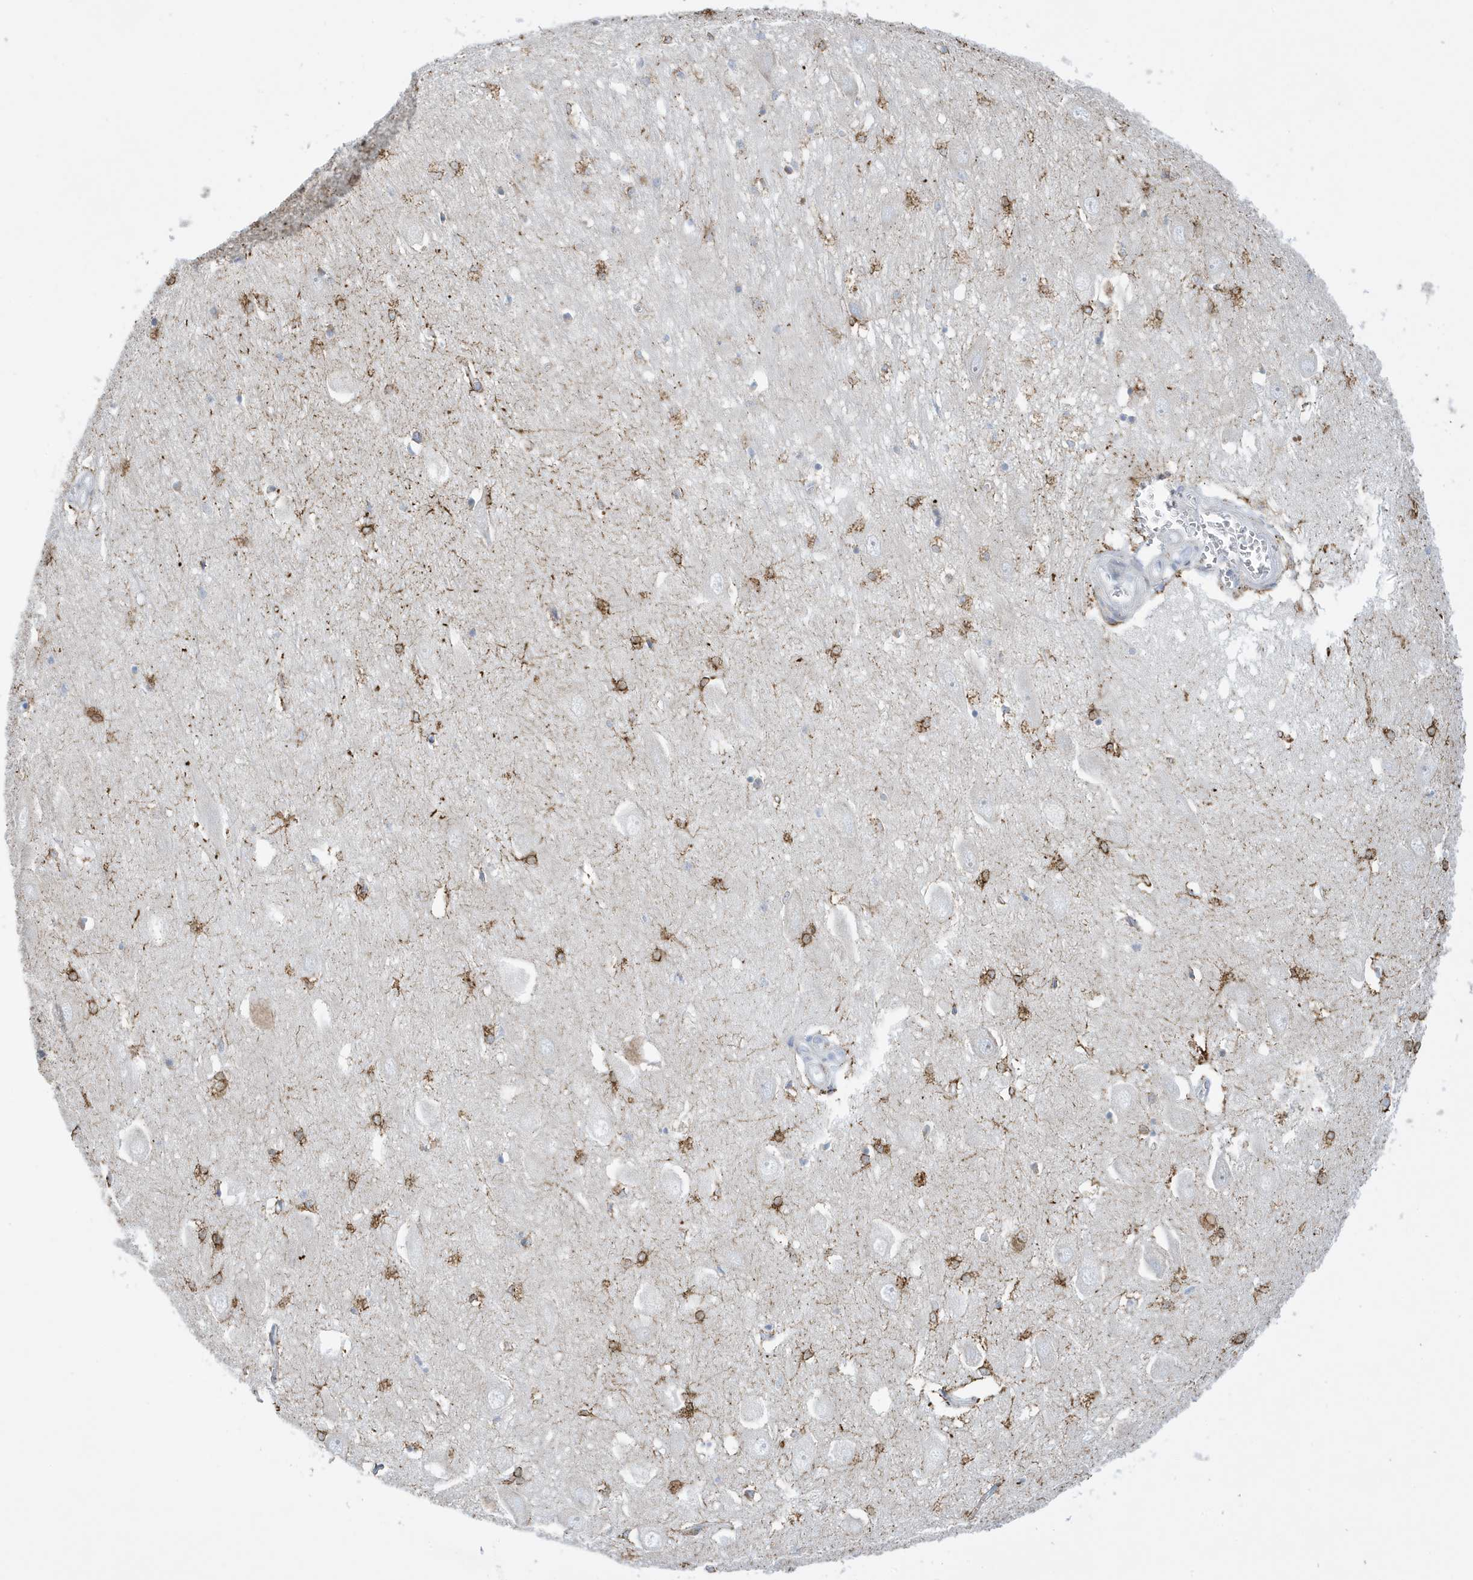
{"staining": {"intensity": "moderate", "quantity": ">75%", "location": "cytoplasmic/membranous"}, "tissue": "hippocampus", "cell_type": "Glial cells", "image_type": "normal", "snomed": [{"axis": "morphology", "description": "Normal tissue, NOS"}, {"axis": "topography", "description": "Hippocampus"}], "caption": "Benign hippocampus was stained to show a protein in brown. There is medium levels of moderate cytoplasmic/membranous staining in about >75% of glial cells. (IHC, brightfield microscopy, high magnification).", "gene": "SEMA3F", "patient": {"sex": "female", "age": 64}}